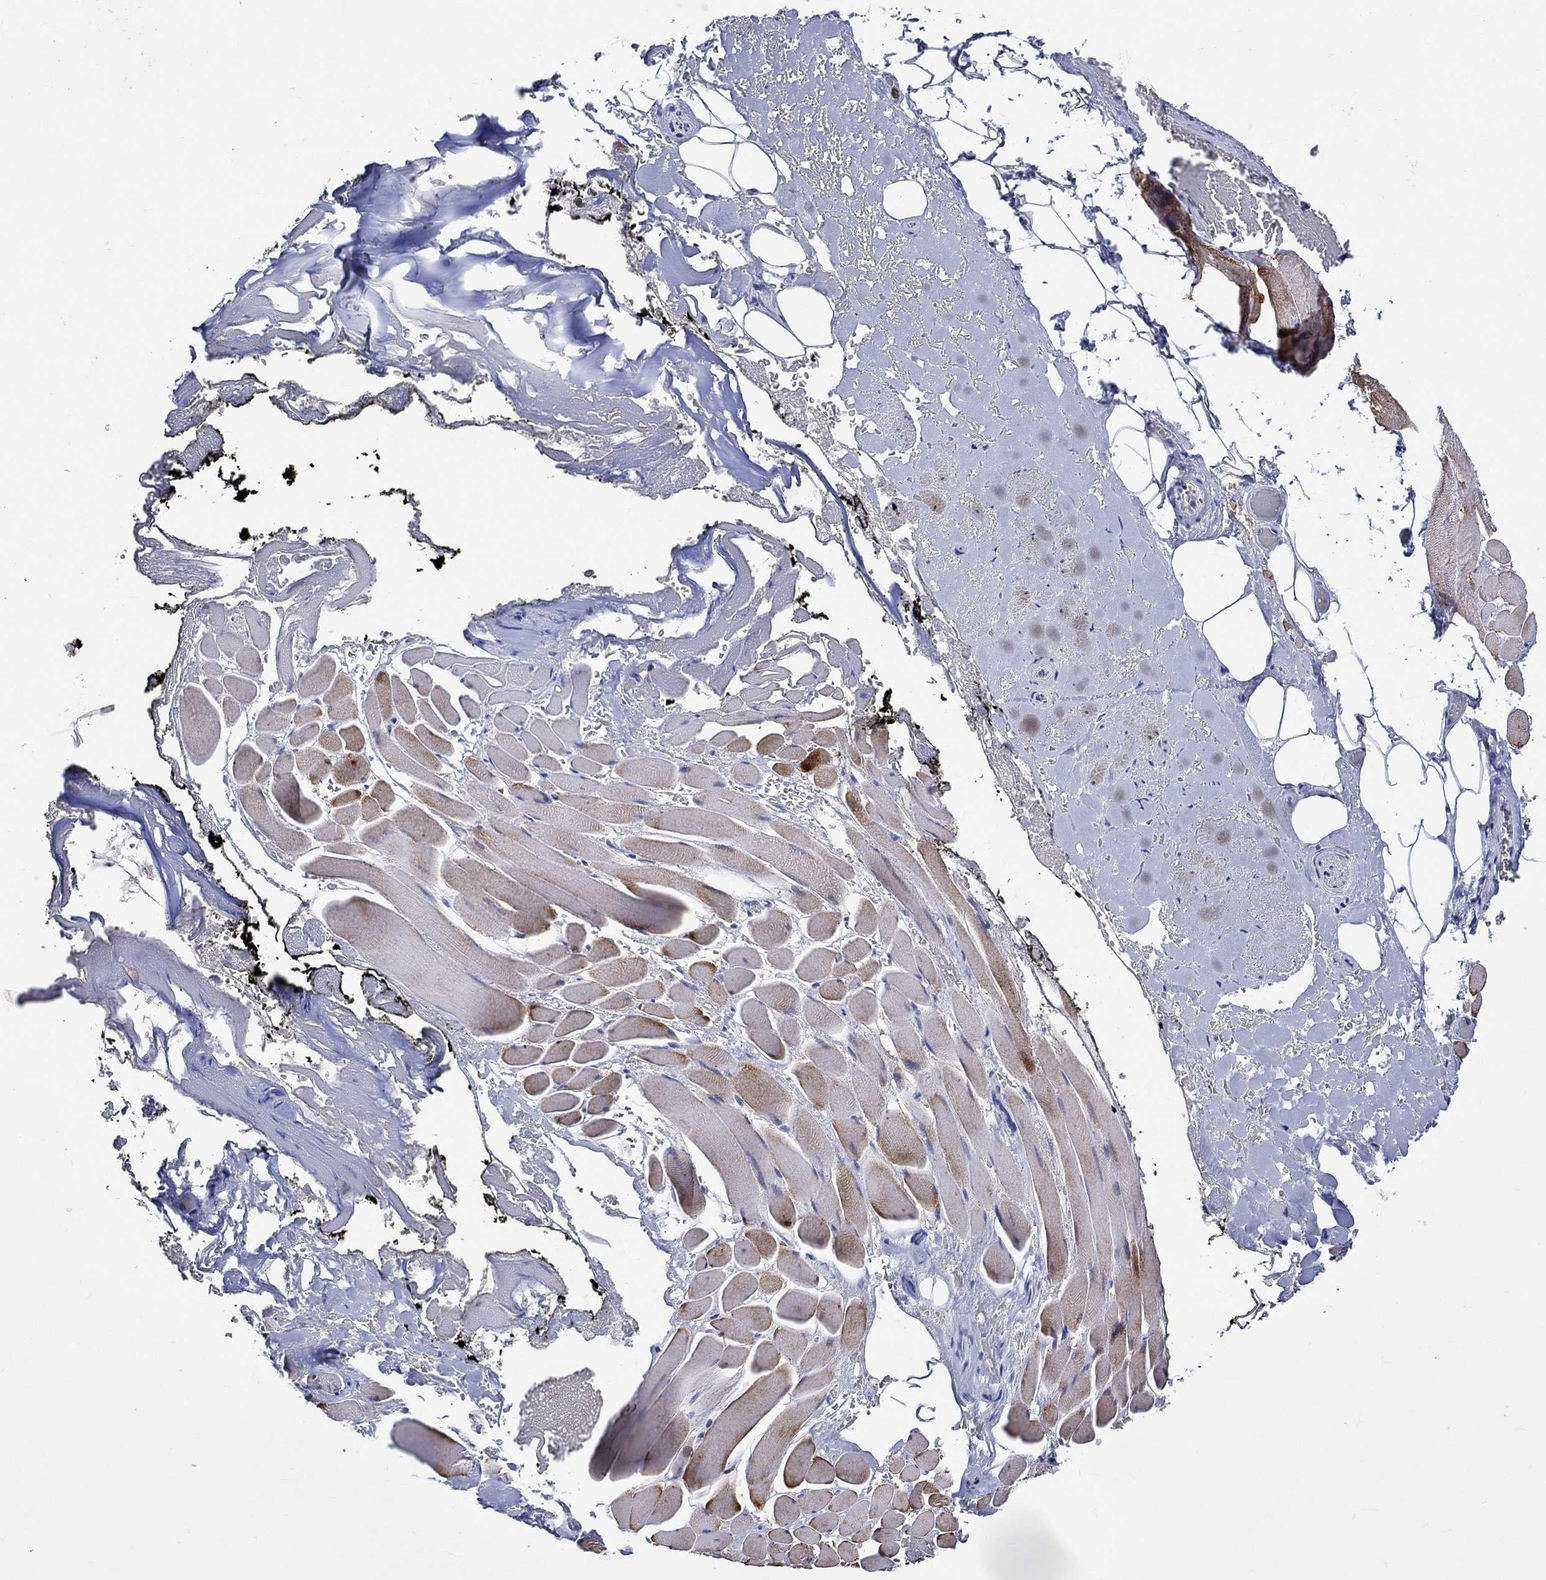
{"staining": {"intensity": "strong", "quantity": "25%-75%", "location": "cytoplasmic/membranous"}, "tissue": "adipose tissue", "cell_type": "Adipocytes", "image_type": "normal", "snomed": [{"axis": "morphology", "description": "Normal tissue, NOS"}, {"axis": "topography", "description": "Anal"}, {"axis": "topography", "description": "Peripheral nerve tissue"}], "caption": "An immunohistochemistry (IHC) photomicrograph of unremarkable tissue is shown. Protein staining in brown highlights strong cytoplasmic/membranous positivity in adipose tissue within adipocytes. (DAB (3,3'-diaminobenzidine) = brown stain, brightfield microscopy at high magnification).", "gene": "CRYAB", "patient": {"sex": "male", "age": 53}}